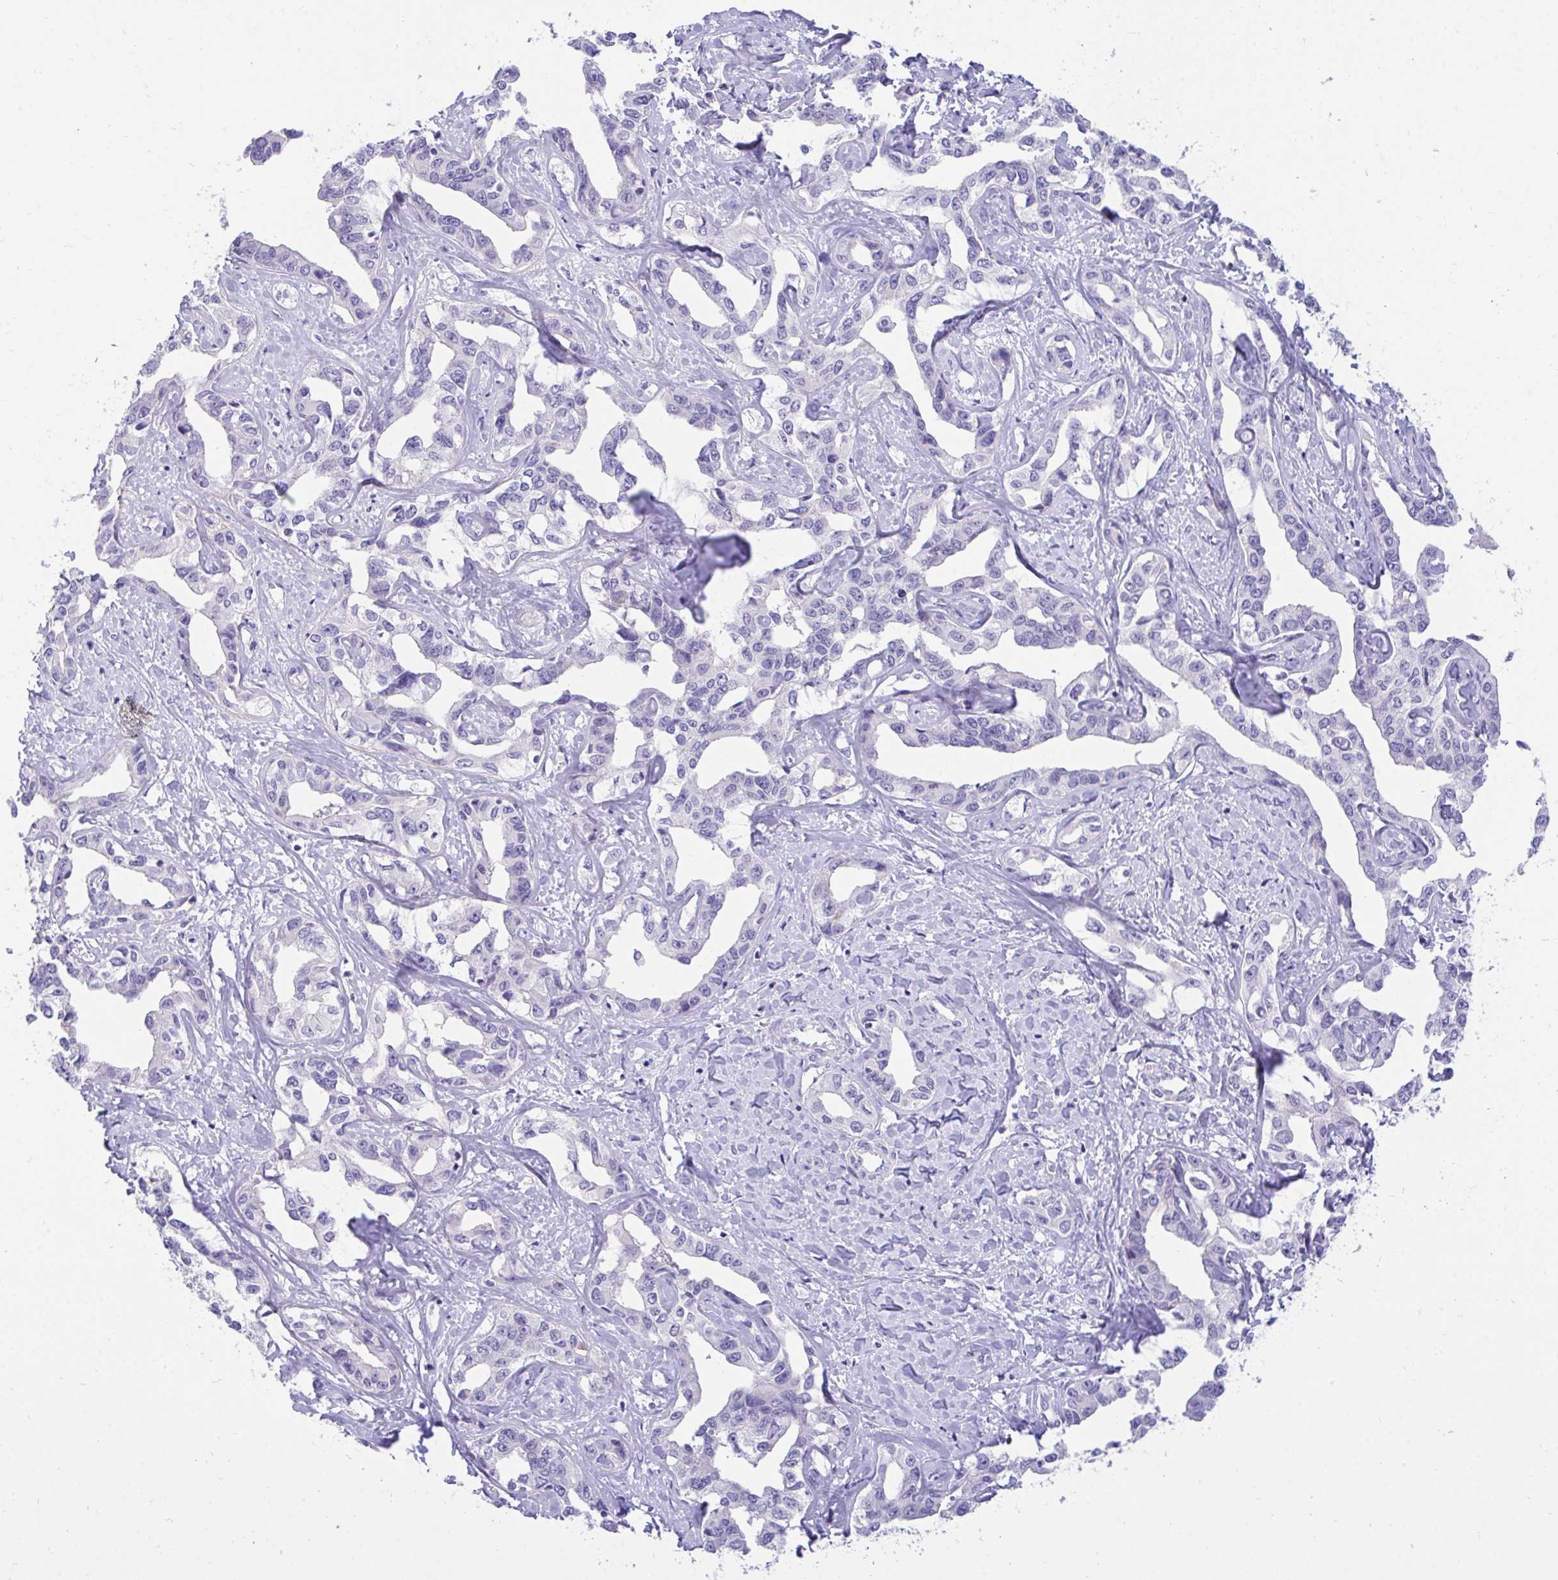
{"staining": {"intensity": "negative", "quantity": "none", "location": "none"}, "tissue": "liver cancer", "cell_type": "Tumor cells", "image_type": "cancer", "snomed": [{"axis": "morphology", "description": "Cholangiocarcinoma"}, {"axis": "topography", "description": "Liver"}], "caption": "IHC micrograph of human liver cancer (cholangiocarcinoma) stained for a protein (brown), which reveals no expression in tumor cells.", "gene": "TMCO5A", "patient": {"sex": "male", "age": 59}}